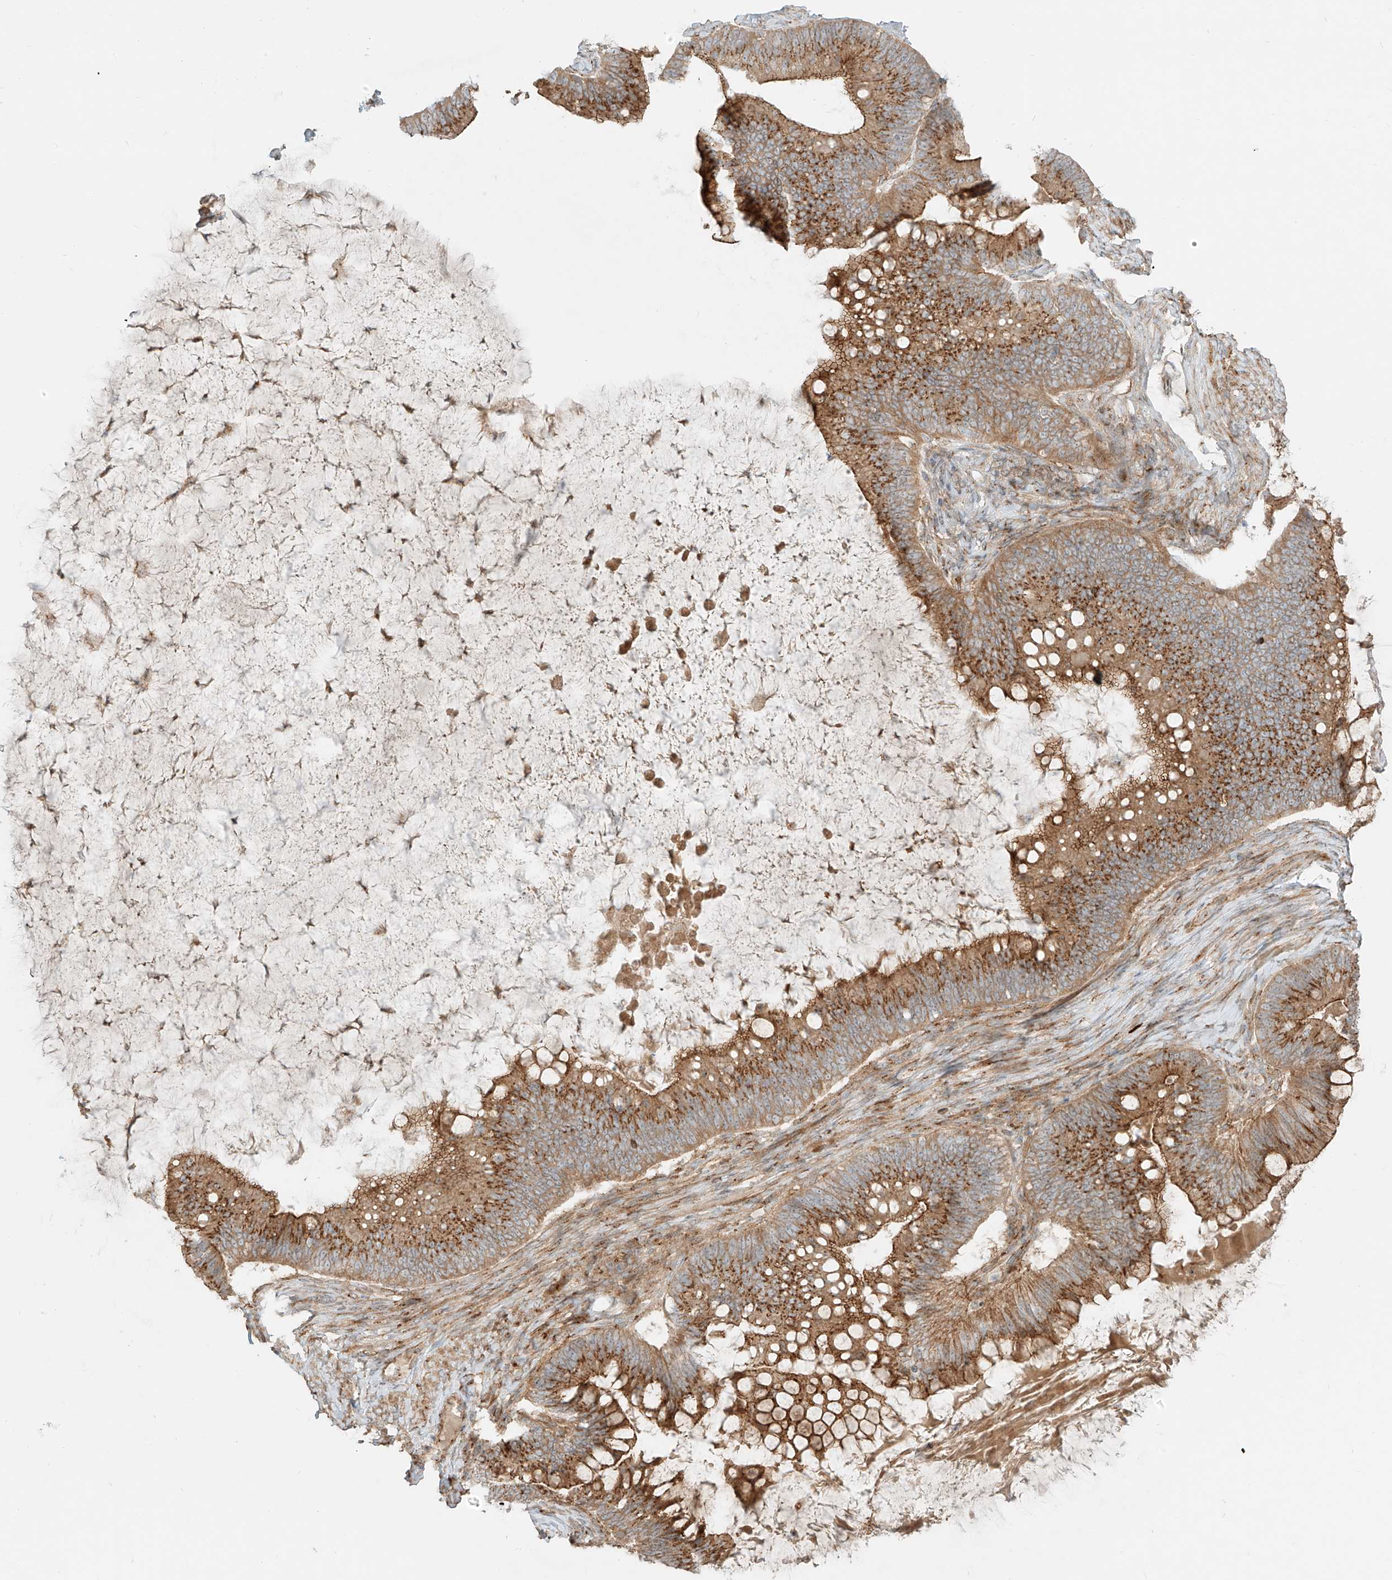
{"staining": {"intensity": "moderate", "quantity": ">75%", "location": "cytoplasmic/membranous"}, "tissue": "ovarian cancer", "cell_type": "Tumor cells", "image_type": "cancer", "snomed": [{"axis": "morphology", "description": "Cystadenocarcinoma, mucinous, NOS"}, {"axis": "topography", "description": "Ovary"}], "caption": "Protein analysis of ovarian cancer (mucinous cystadenocarcinoma) tissue exhibits moderate cytoplasmic/membranous staining in about >75% of tumor cells. (Brightfield microscopy of DAB IHC at high magnification).", "gene": "ZNF287", "patient": {"sex": "female", "age": 61}}